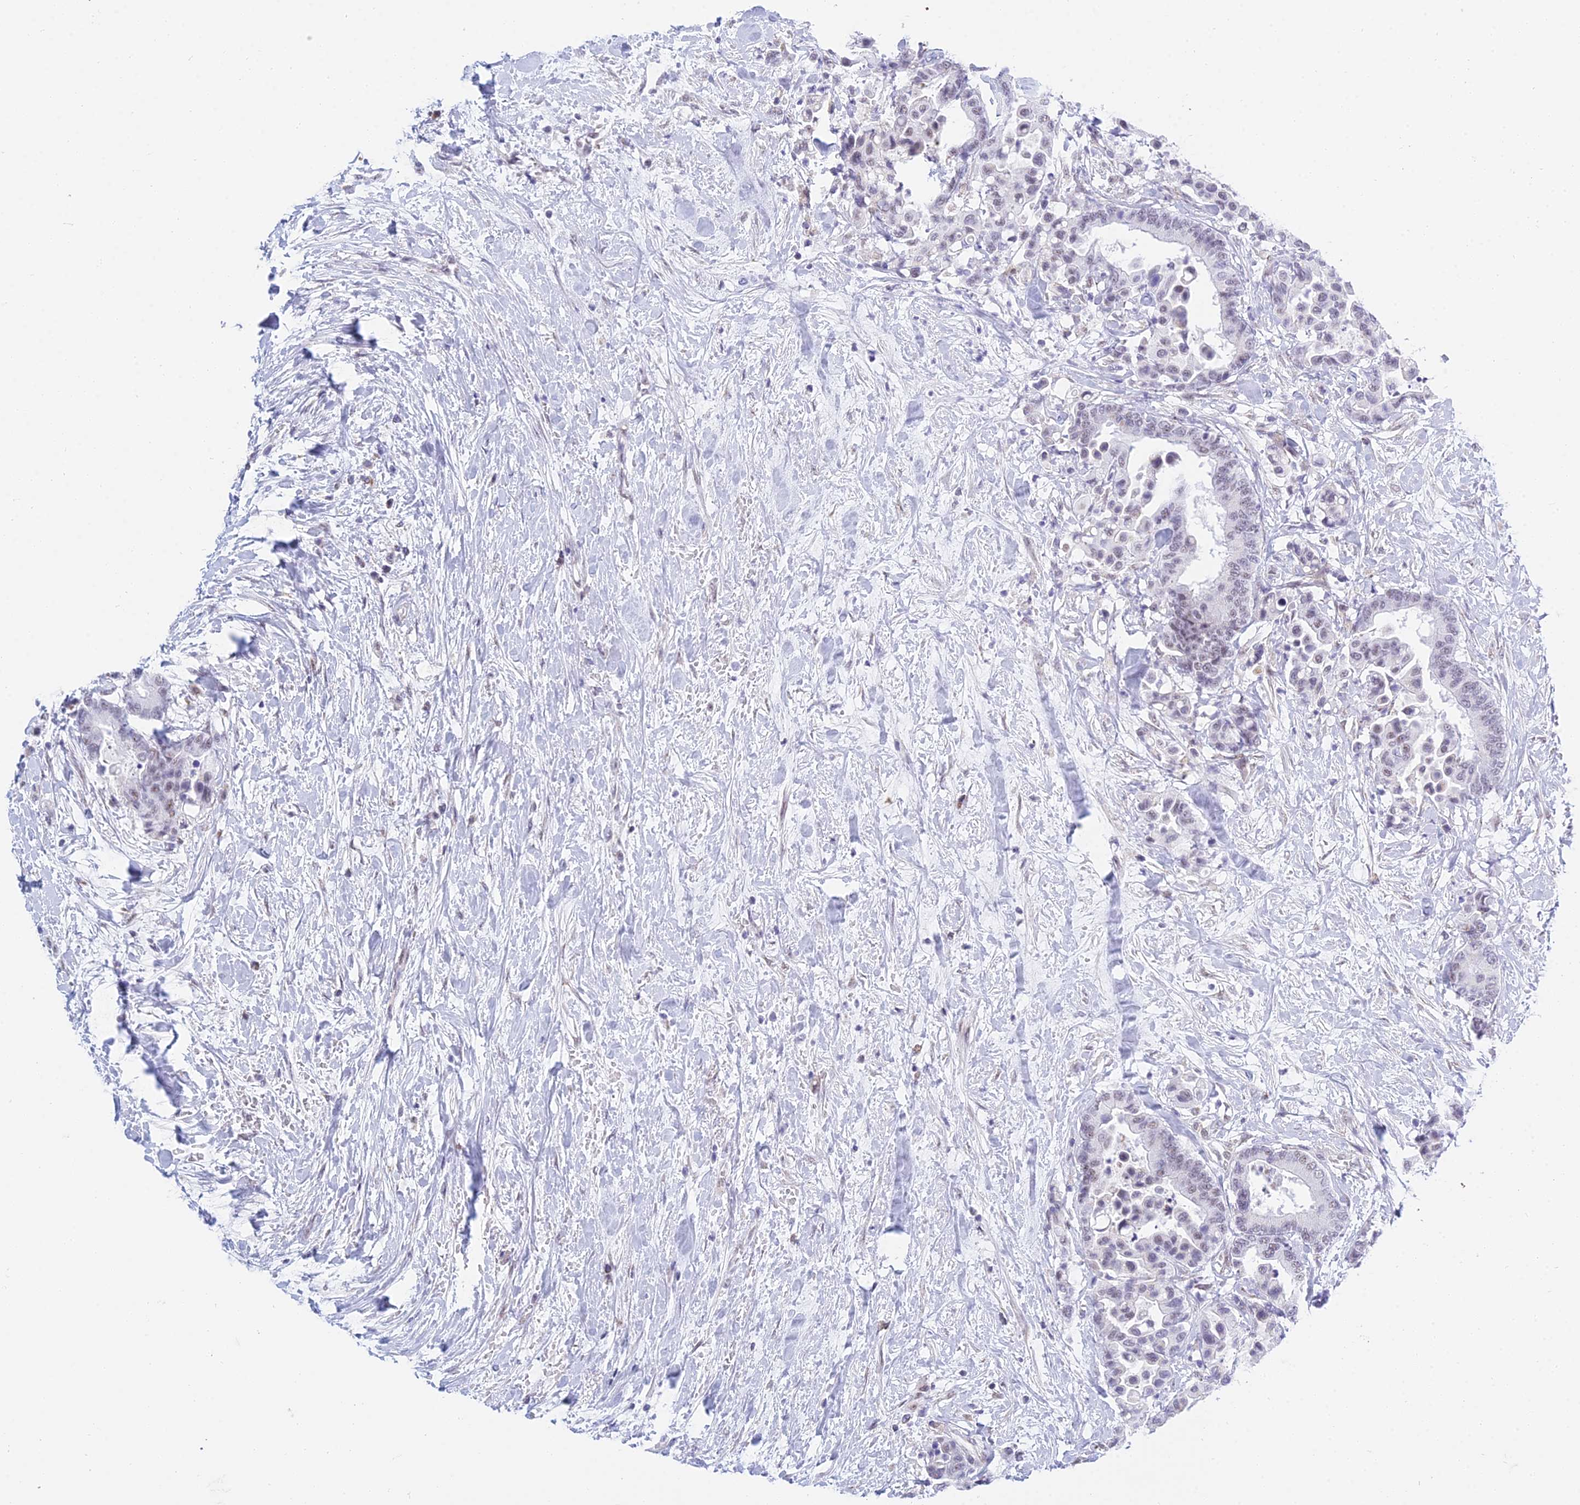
{"staining": {"intensity": "weak", "quantity": "<25%", "location": "nuclear"}, "tissue": "colorectal cancer", "cell_type": "Tumor cells", "image_type": "cancer", "snomed": [{"axis": "morphology", "description": "Normal tissue, NOS"}, {"axis": "morphology", "description": "Adenocarcinoma, NOS"}, {"axis": "topography", "description": "Colon"}], "caption": "Immunohistochemistry (IHC) photomicrograph of adenocarcinoma (colorectal) stained for a protein (brown), which exhibits no expression in tumor cells.", "gene": "KLF14", "patient": {"sex": "male", "age": 82}}